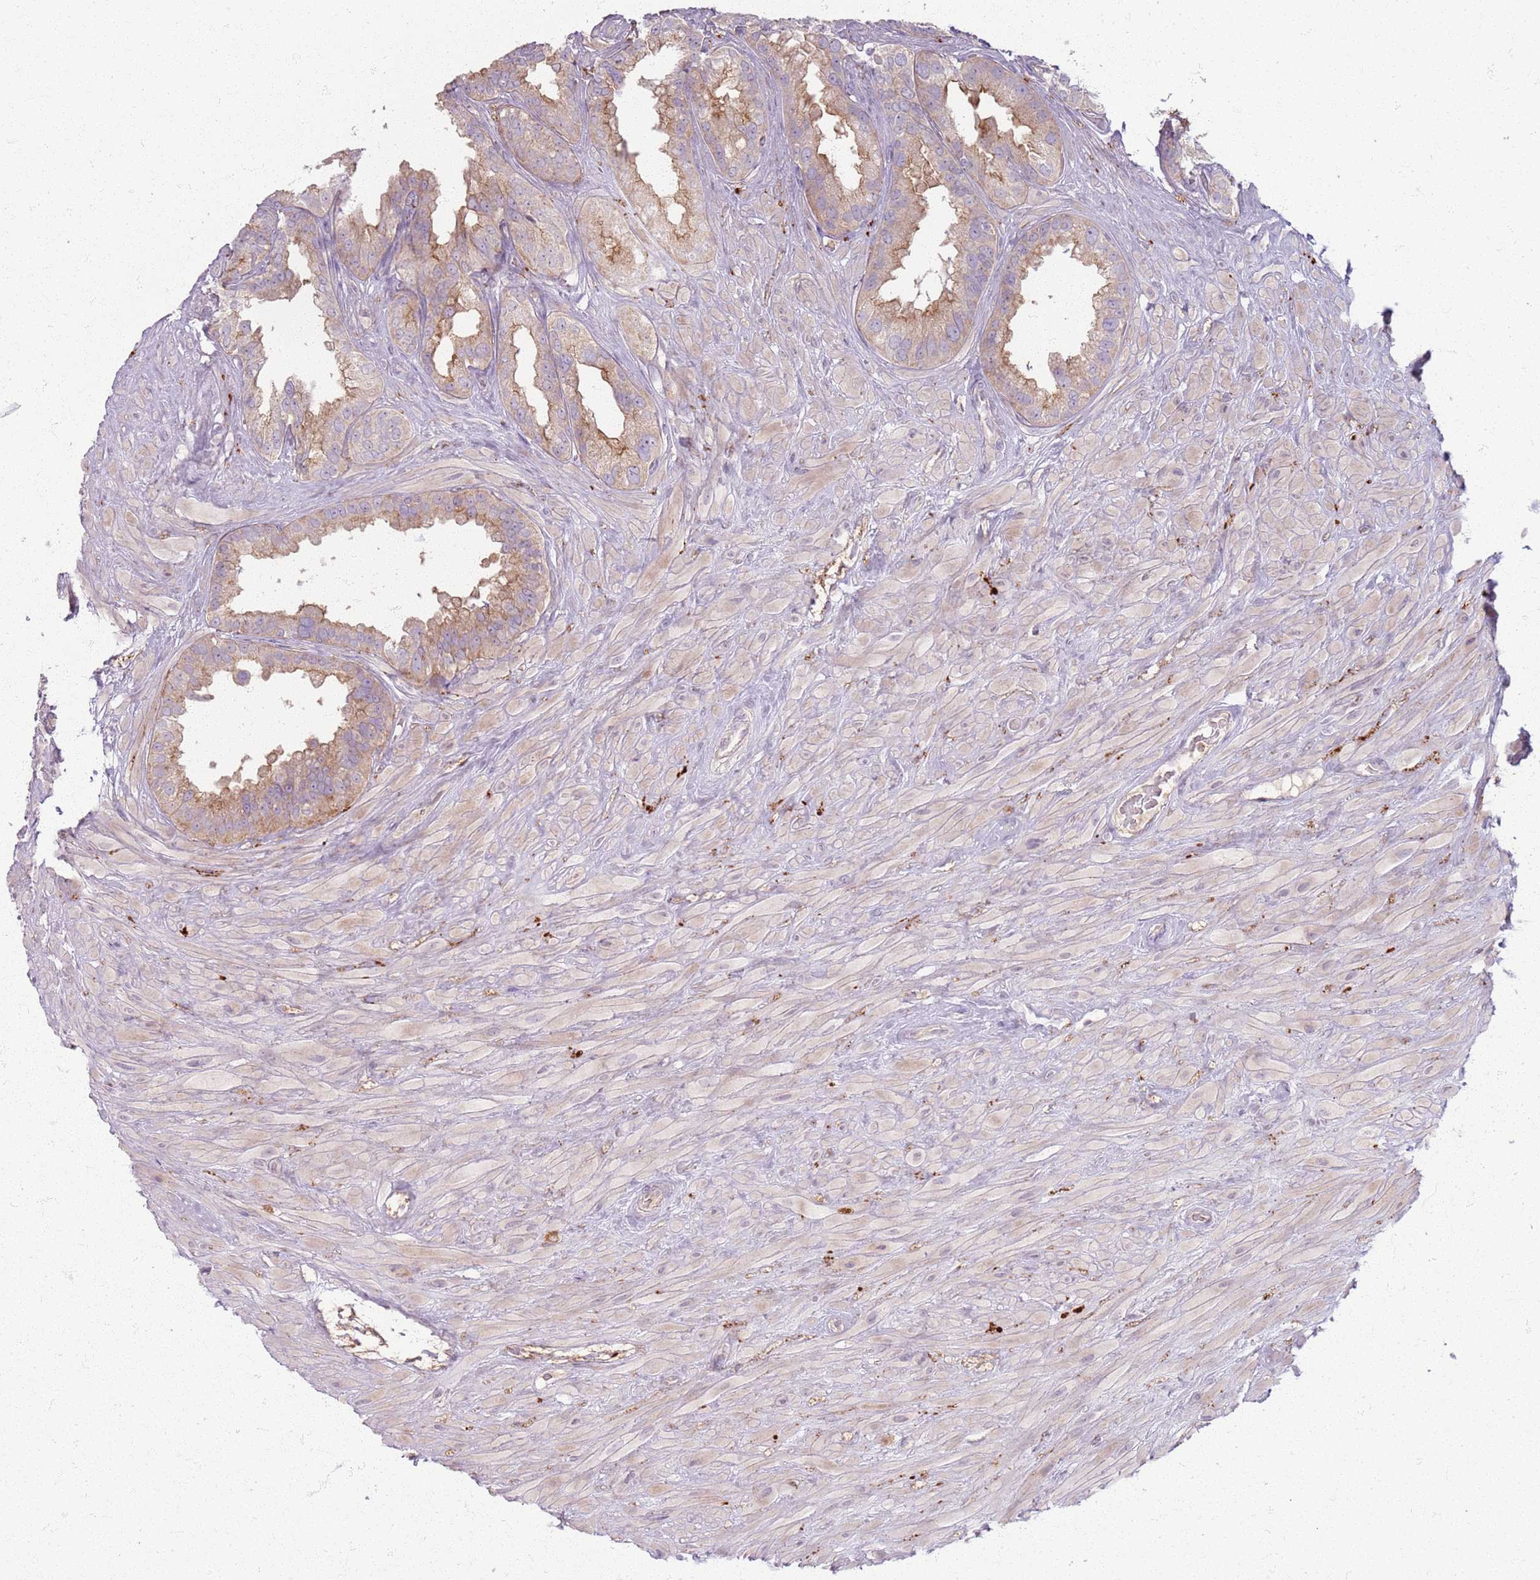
{"staining": {"intensity": "moderate", "quantity": "25%-75%", "location": "cytoplasmic/membranous"}, "tissue": "seminal vesicle", "cell_type": "Glandular cells", "image_type": "normal", "snomed": [{"axis": "morphology", "description": "Normal tissue, NOS"}, {"axis": "topography", "description": "Seminal veicle"}], "caption": "A micrograph of seminal vesicle stained for a protein displays moderate cytoplasmic/membranous brown staining in glandular cells. Using DAB (3,3'-diaminobenzidine) (brown) and hematoxylin (blue) stains, captured at high magnification using brightfield microscopy.", "gene": "ZDHHC2", "patient": {"sex": "male", "age": 80}}